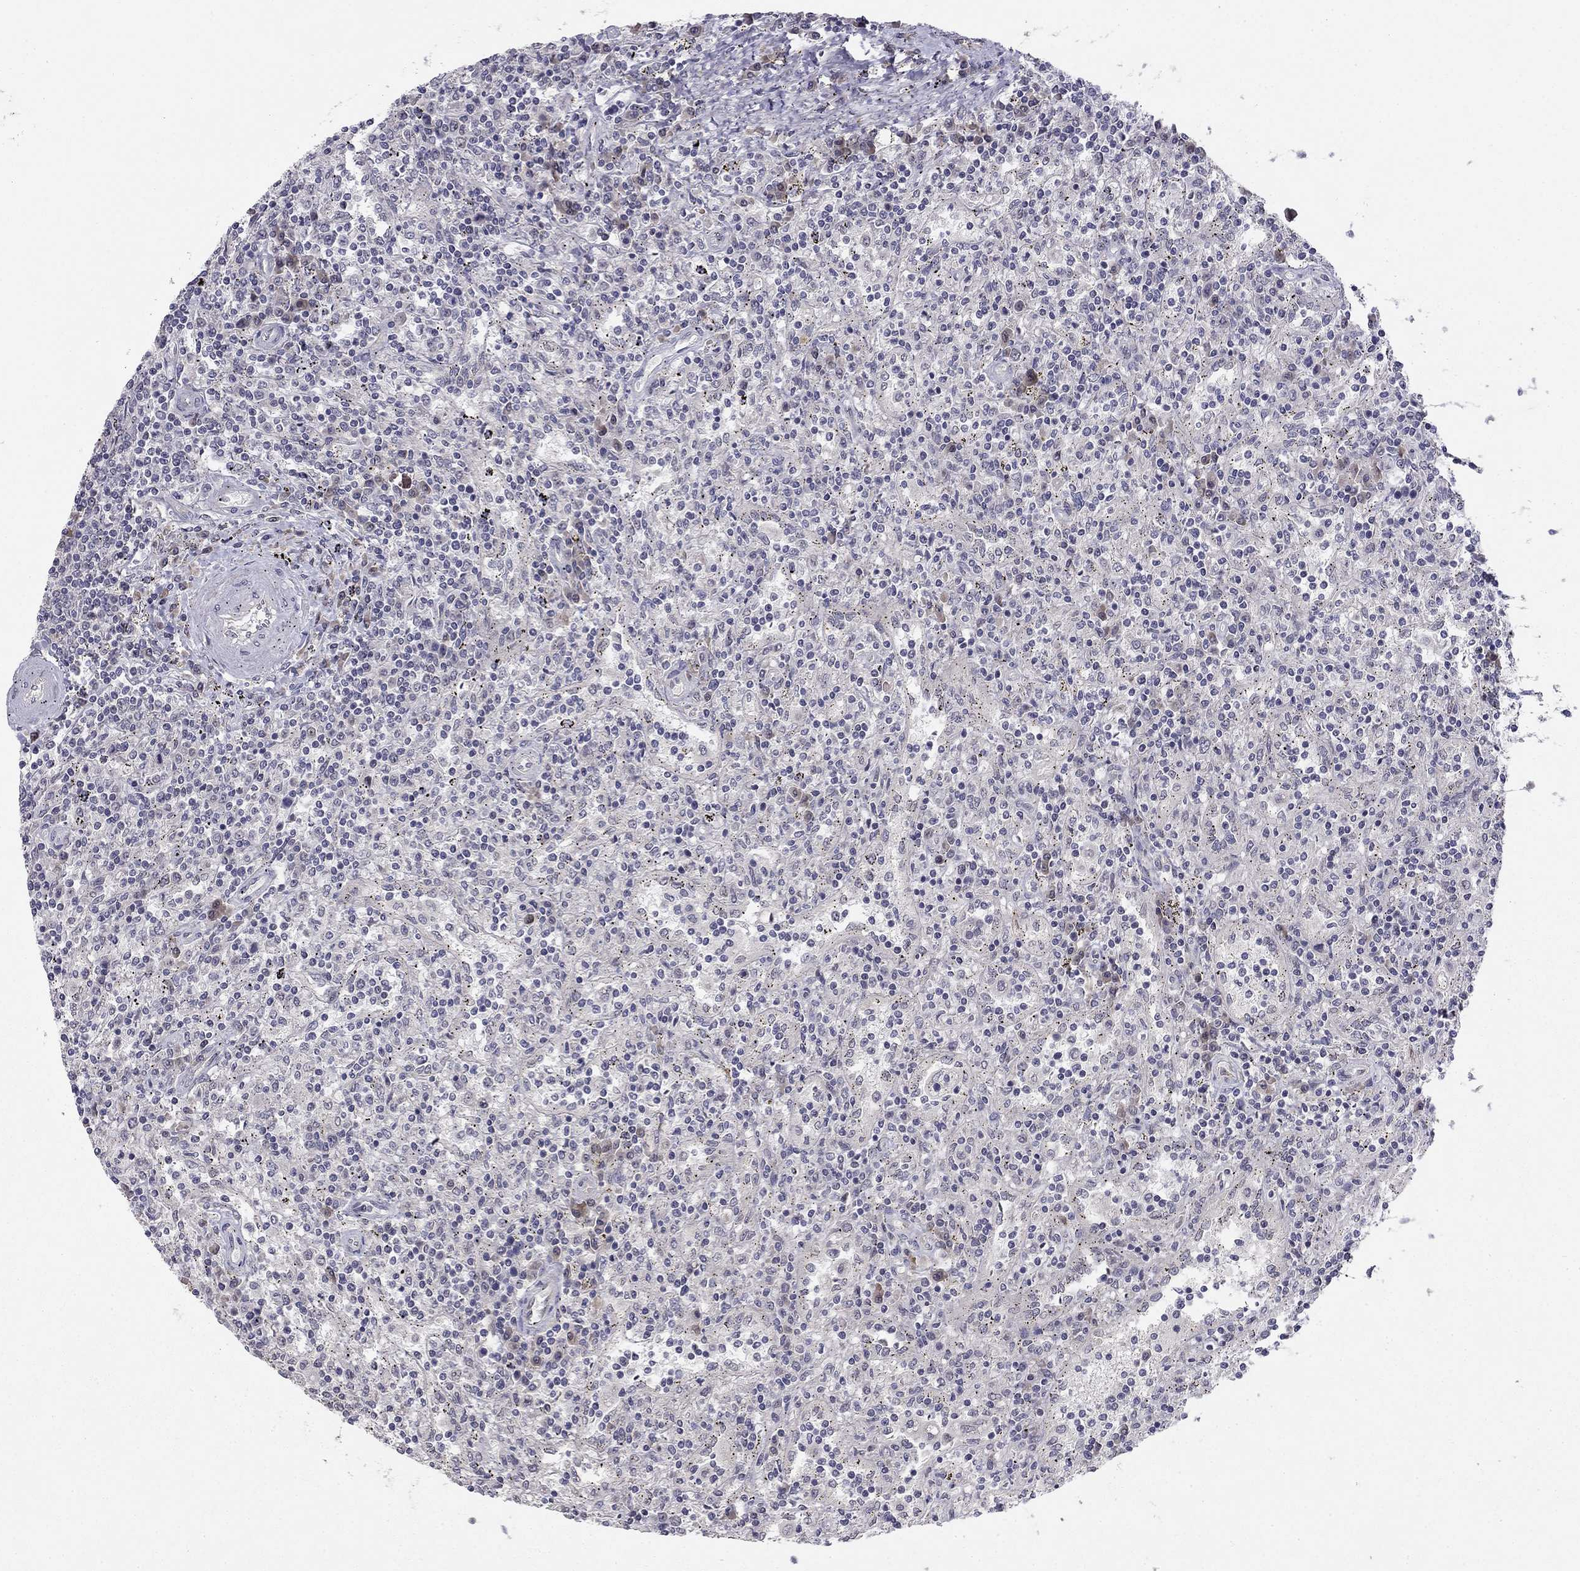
{"staining": {"intensity": "negative", "quantity": "none", "location": "none"}, "tissue": "lymphoma", "cell_type": "Tumor cells", "image_type": "cancer", "snomed": [{"axis": "morphology", "description": "Malignant lymphoma, non-Hodgkin's type, Low grade"}, {"axis": "topography", "description": "Lymph node"}], "caption": "Lymphoma stained for a protein using IHC displays no positivity tumor cells.", "gene": "STXBP6", "patient": {"sex": "male", "age": 52}}